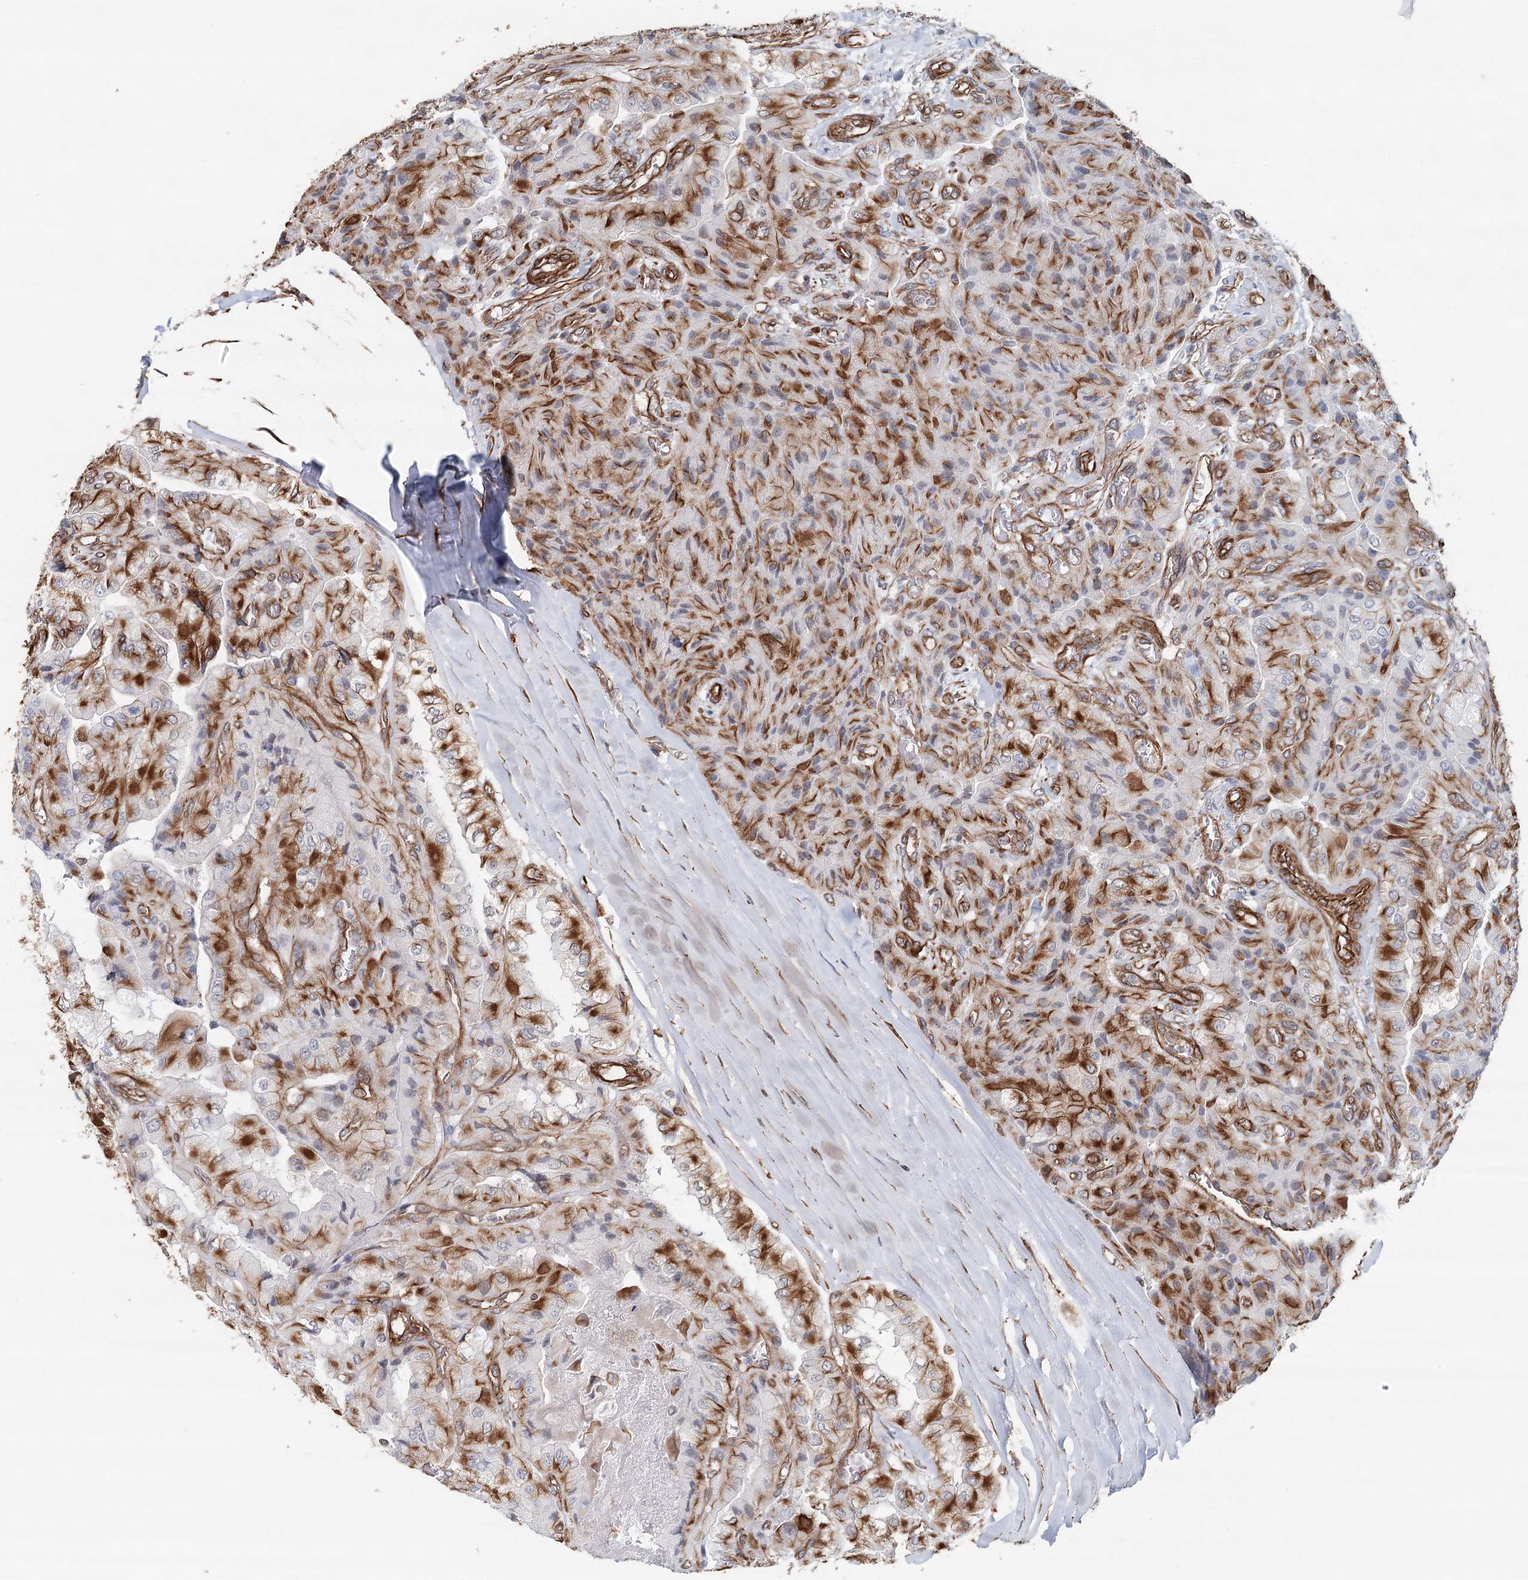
{"staining": {"intensity": "moderate", "quantity": "25%-75%", "location": "cytoplasmic/membranous"}, "tissue": "thyroid cancer", "cell_type": "Tumor cells", "image_type": "cancer", "snomed": [{"axis": "morphology", "description": "Papillary adenocarcinoma, NOS"}, {"axis": "topography", "description": "Thyroid gland"}], "caption": "A brown stain shows moderate cytoplasmic/membranous expression of a protein in human thyroid cancer (papillary adenocarcinoma) tumor cells. Immunohistochemistry (ihc) stains the protein in brown and the nuclei are stained blue.", "gene": "SYNPO", "patient": {"sex": "female", "age": 59}}